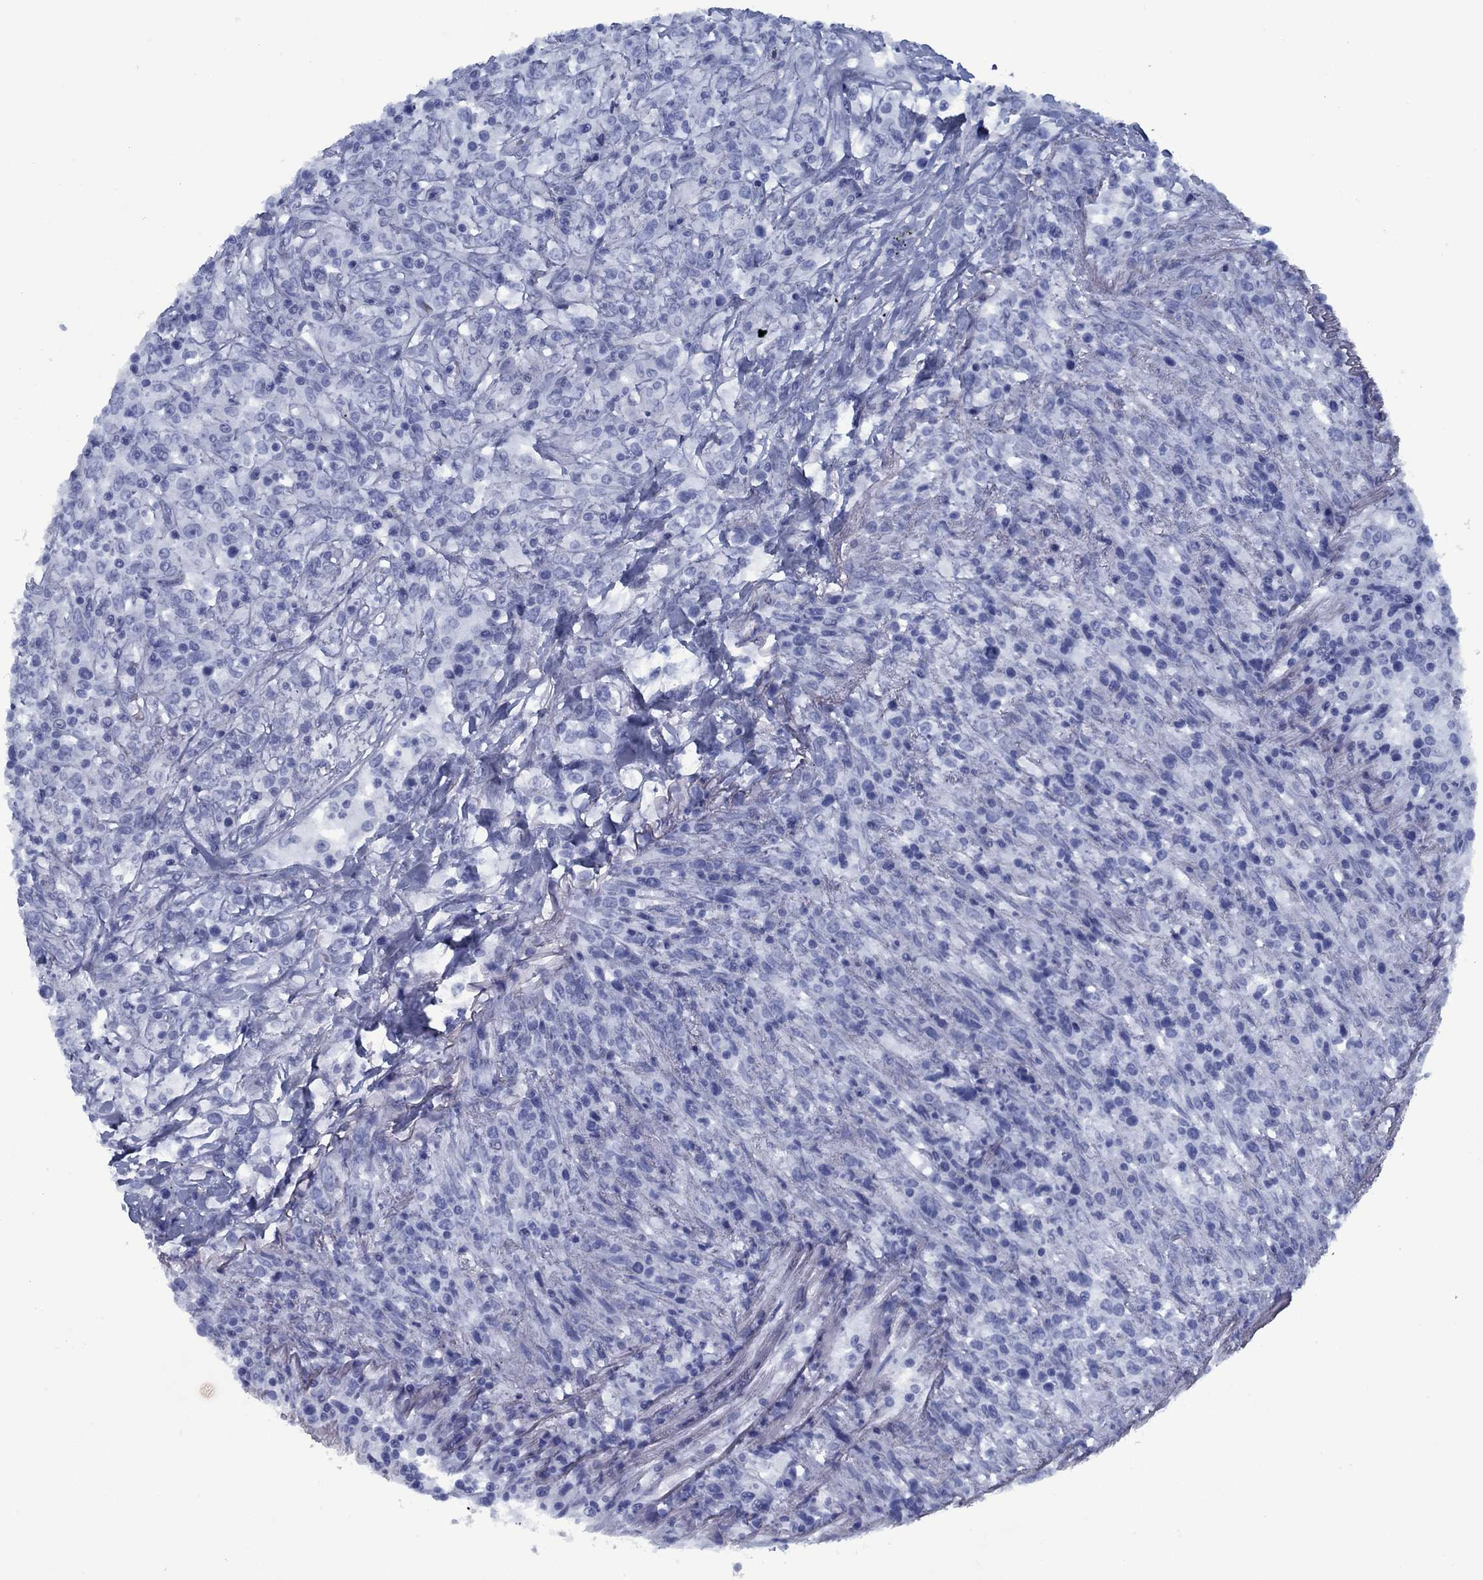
{"staining": {"intensity": "negative", "quantity": "none", "location": "none"}, "tissue": "lymphoma", "cell_type": "Tumor cells", "image_type": "cancer", "snomed": [{"axis": "morphology", "description": "Malignant lymphoma, non-Hodgkin's type, High grade"}, {"axis": "topography", "description": "Lung"}], "caption": "Tumor cells are negative for protein expression in human lymphoma. (Brightfield microscopy of DAB IHC at high magnification).", "gene": "PNMA8A", "patient": {"sex": "male", "age": 79}}